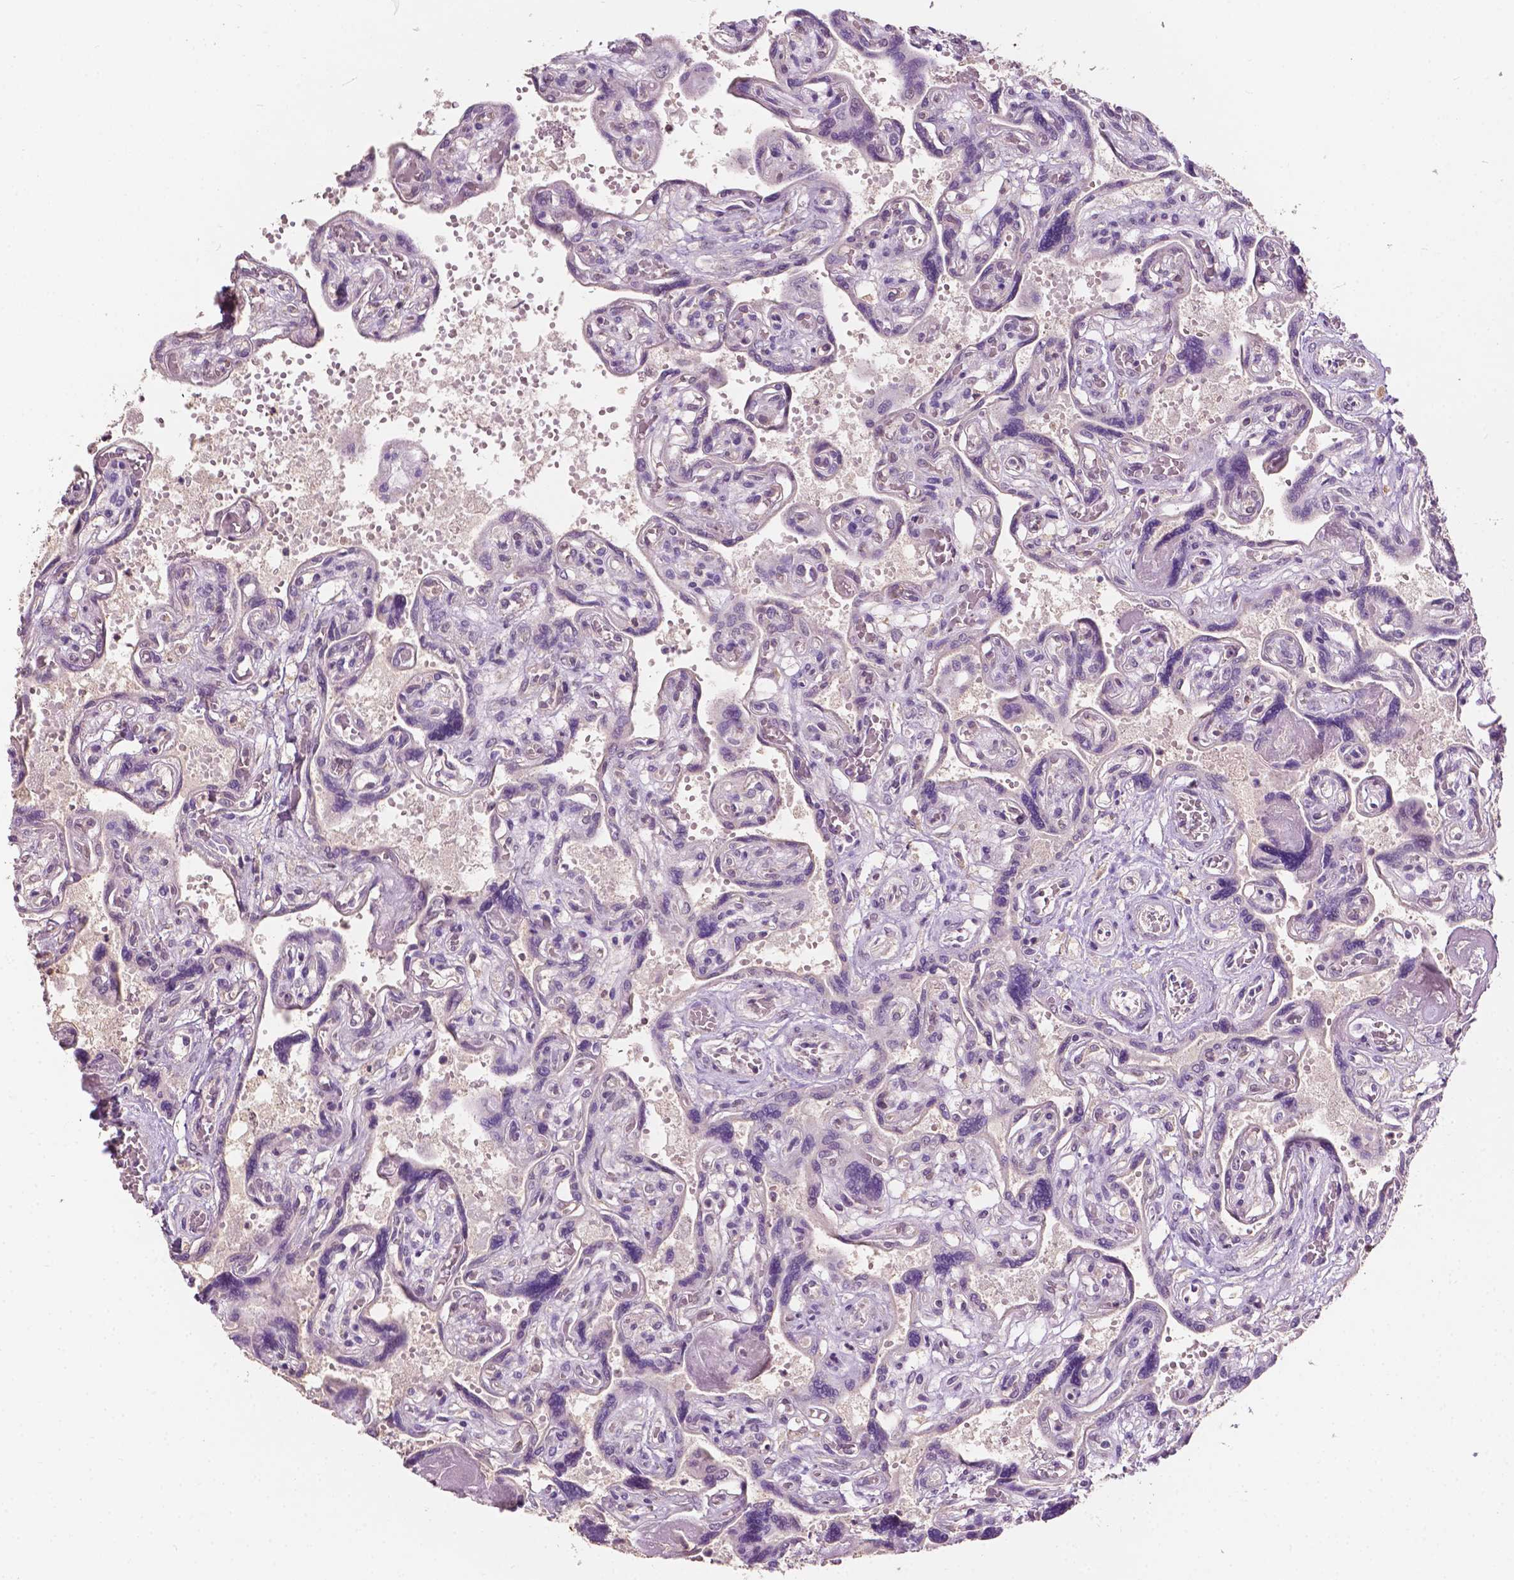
{"staining": {"intensity": "moderate", "quantity": ">75%", "location": "cytoplasmic/membranous"}, "tissue": "placenta", "cell_type": "Decidual cells", "image_type": "normal", "snomed": [{"axis": "morphology", "description": "Normal tissue, NOS"}, {"axis": "topography", "description": "Placenta"}], "caption": "IHC staining of benign placenta, which displays medium levels of moderate cytoplasmic/membranous expression in about >75% of decidual cells indicating moderate cytoplasmic/membranous protein staining. The staining was performed using DAB (brown) for protein detection and nuclei were counterstained in hematoxylin (blue).", "gene": "EBAG9", "patient": {"sex": "female", "age": 32}}